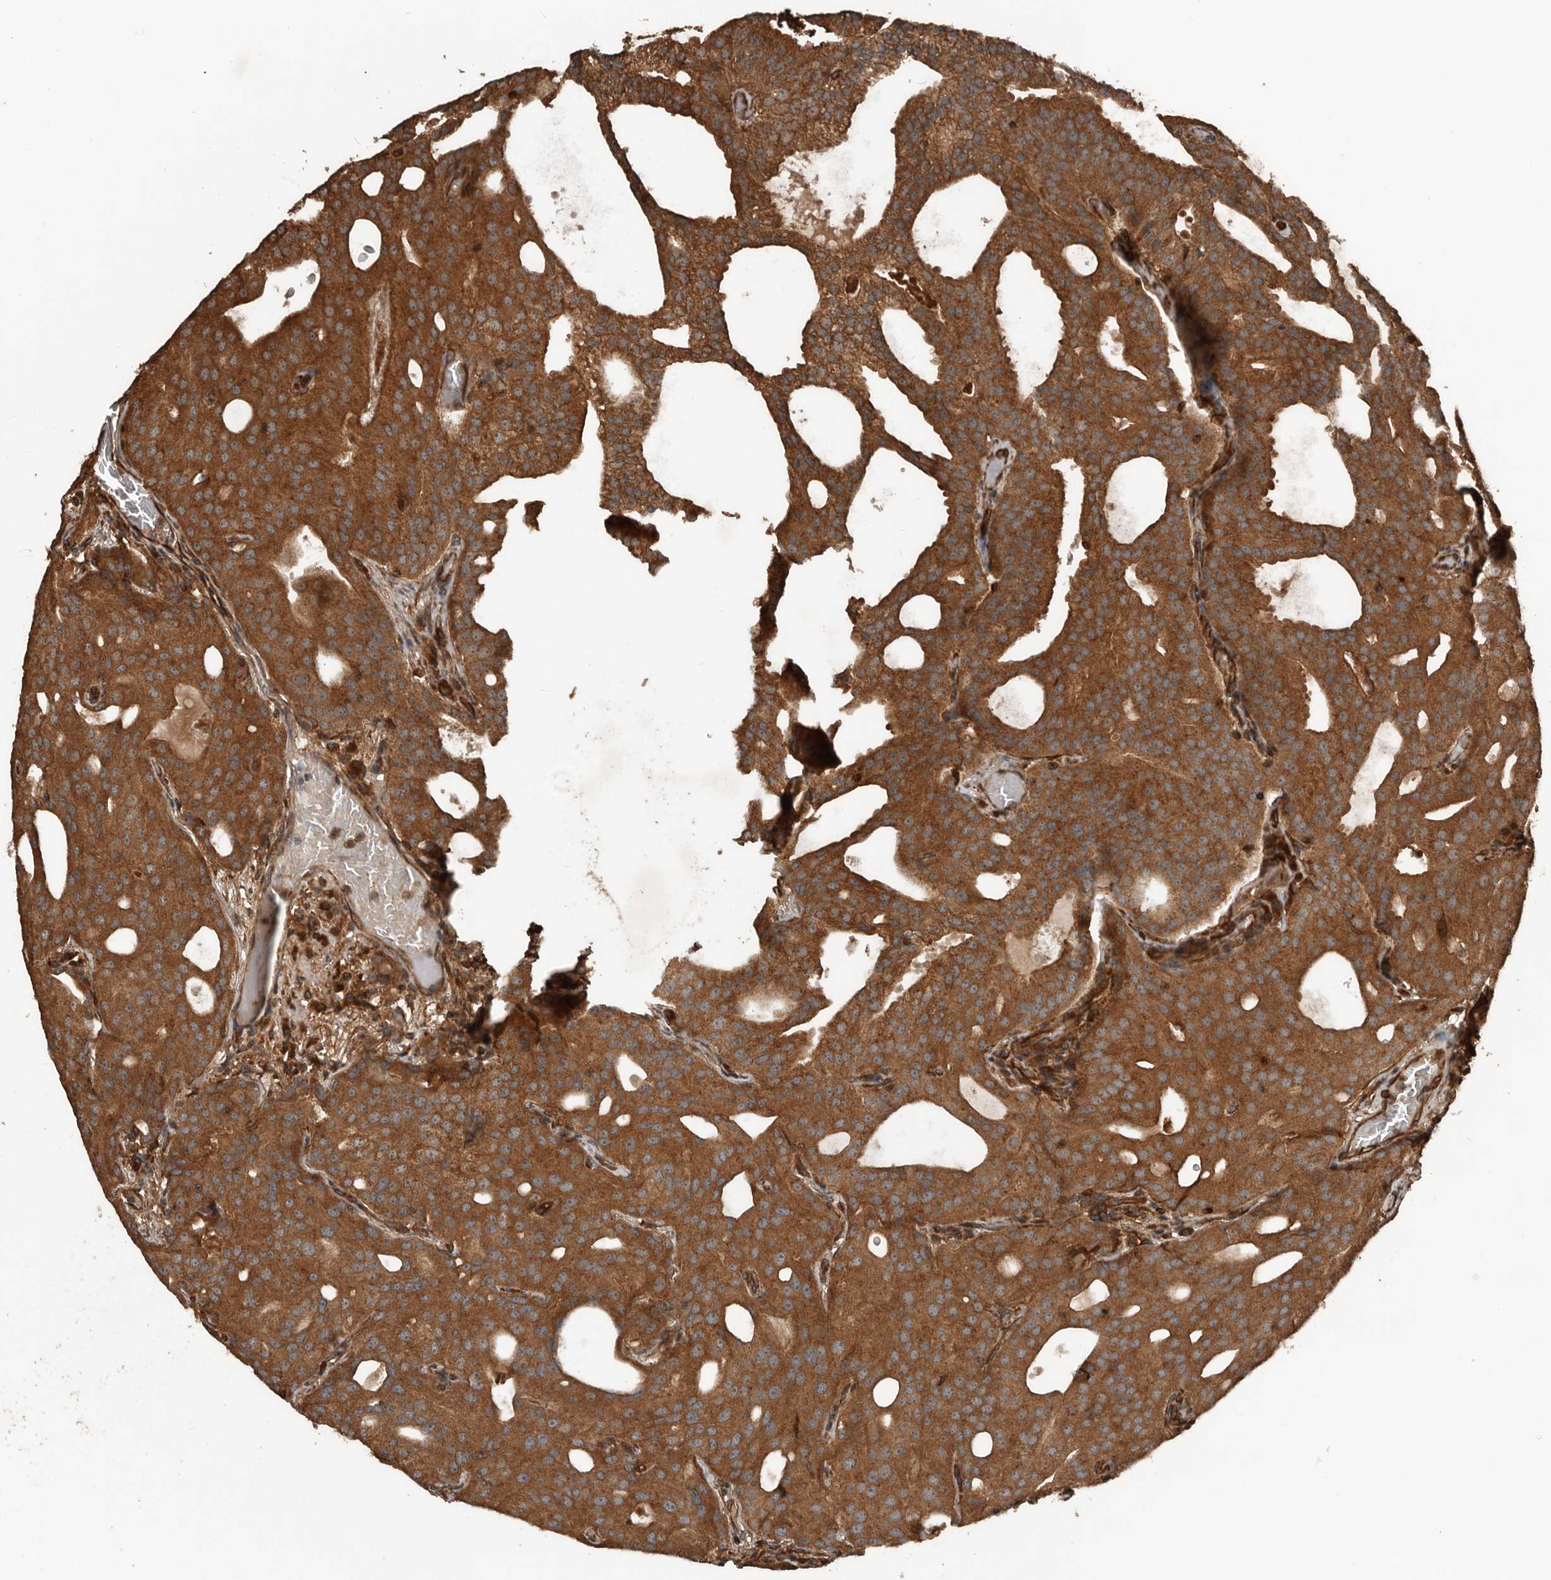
{"staining": {"intensity": "strong", "quantity": ">75%", "location": "cytoplasmic/membranous"}, "tissue": "prostate cancer", "cell_type": "Tumor cells", "image_type": "cancer", "snomed": [{"axis": "morphology", "description": "Adenocarcinoma, Medium grade"}, {"axis": "topography", "description": "Prostate"}], "caption": "Prostate cancer (medium-grade adenocarcinoma) tissue displays strong cytoplasmic/membranous staining in about >75% of tumor cells, visualized by immunohistochemistry.", "gene": "YOD1", "patient": {"sex": "male", "age": 88}}